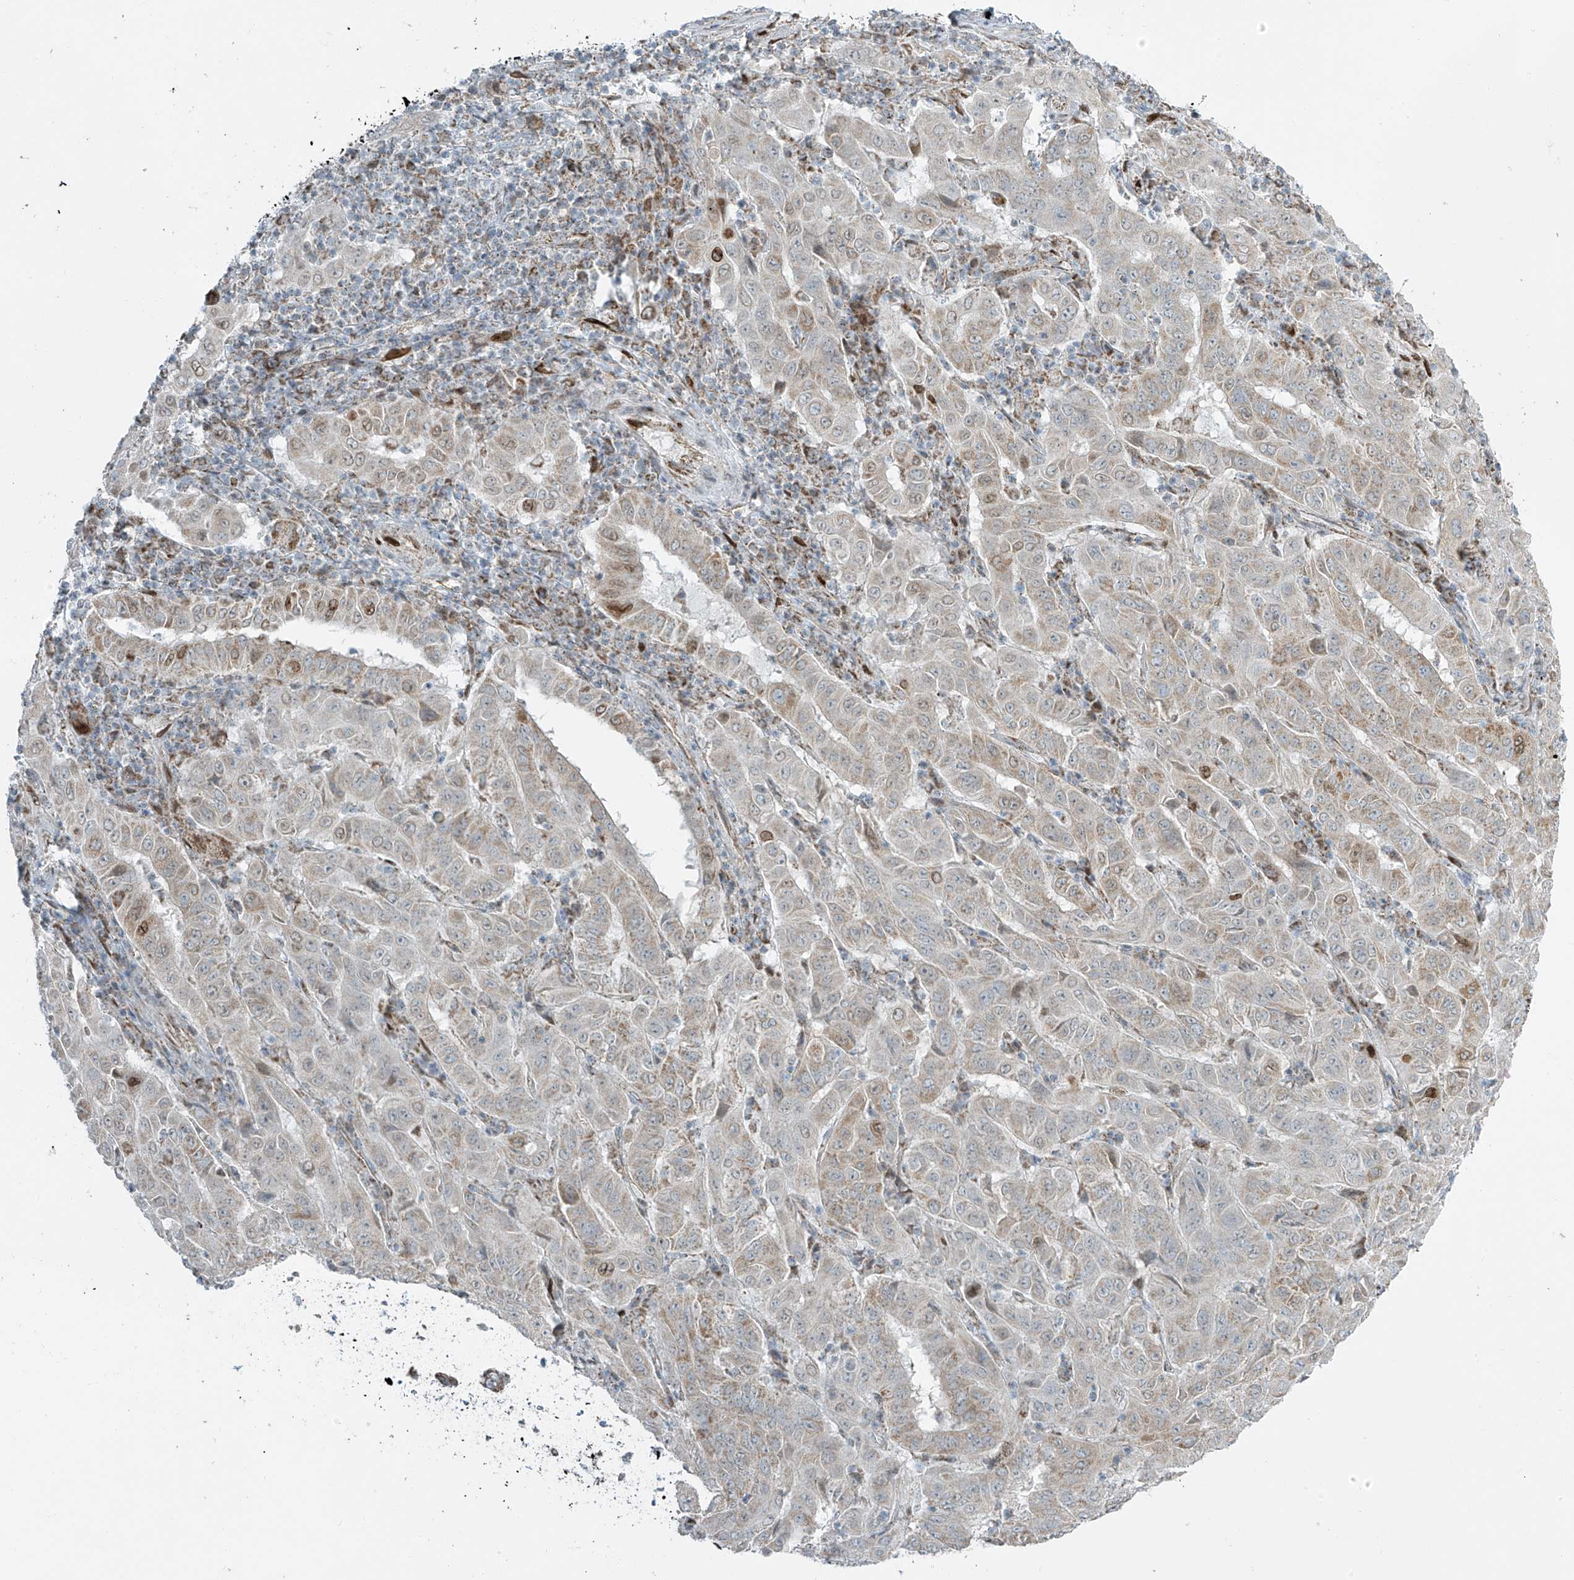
{"staining": {"intensity": "moderate", "quantity": "<25%", "location": "nuclear"}, "tissue": "pancreatic cancer", "cell_type": "Tumor cells", "image_type": "cancer", "snomed": [{"axis": "morphology", "description": "Adenocarcinoma, NOS"}, {"axis": "topography", "description": "Pancreas"}], "caption": "Immunohistochemical staining of human adenocarcinoma (pancreatic) shows moderate nuclear protein positivity in approximately <25% of tumor cells.", "gene": "SMDT1", "patient": {"sex": "male", "age": 63}}